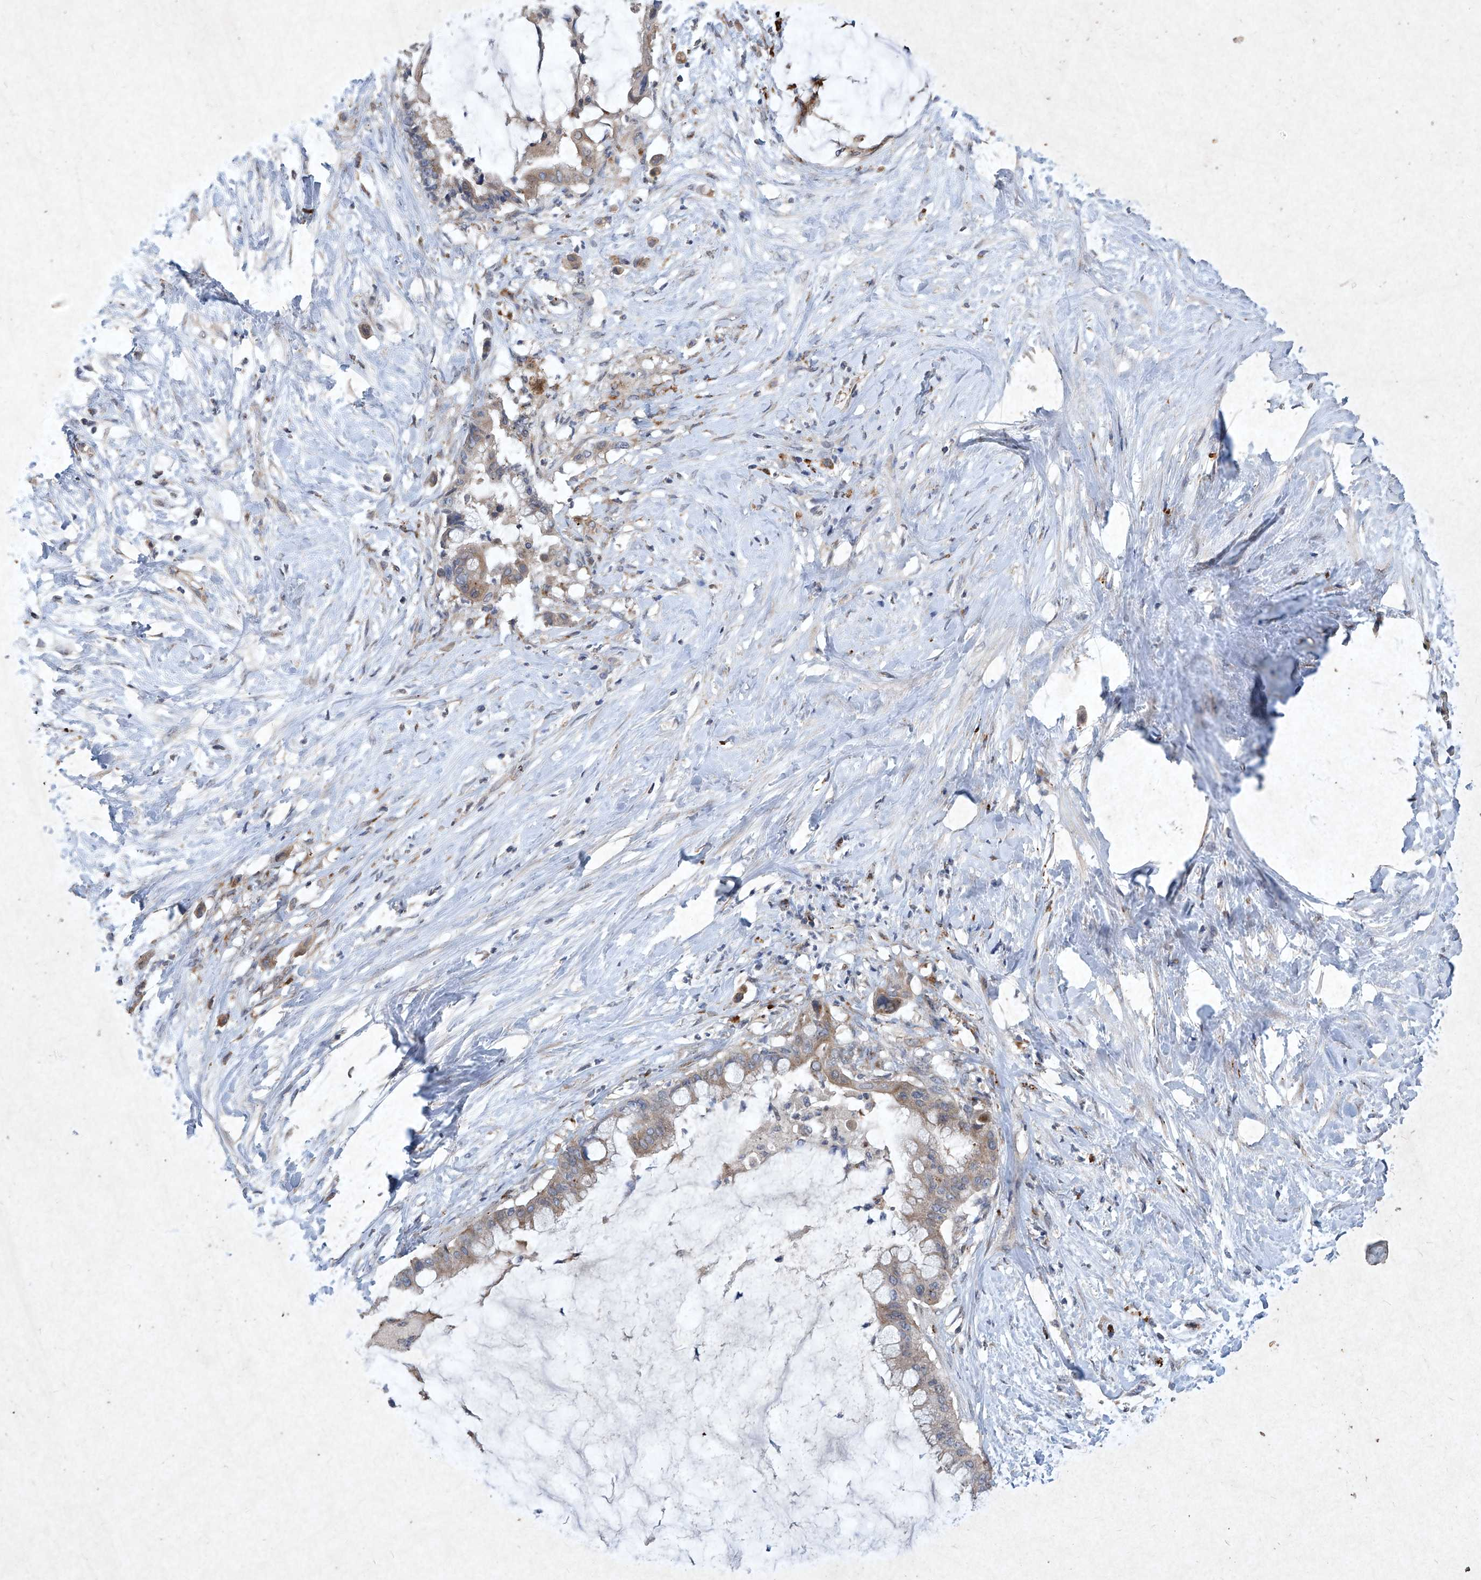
{"staining": {"intensity": "moderate", "quantity": ">75%", "location": "cytoplasmic/membranous"}, "tissue": "pancreatic cancer", "cell_type": "Tumor cells", "image_type": "cancer", "snomed": [{"axis": "morphology", "description": "Adenocarcinoma, NOS"}, {"axis": "topography", "description": "Pancreas"}], "caption": "Tumor cells reveal medium levels of moderate cytoplasmic/membranous staining in approximately >75% of cells in pancreatic adenocarcinoma.", "gene": "MED16", "patient": {"sex": "male", "age": 41}}